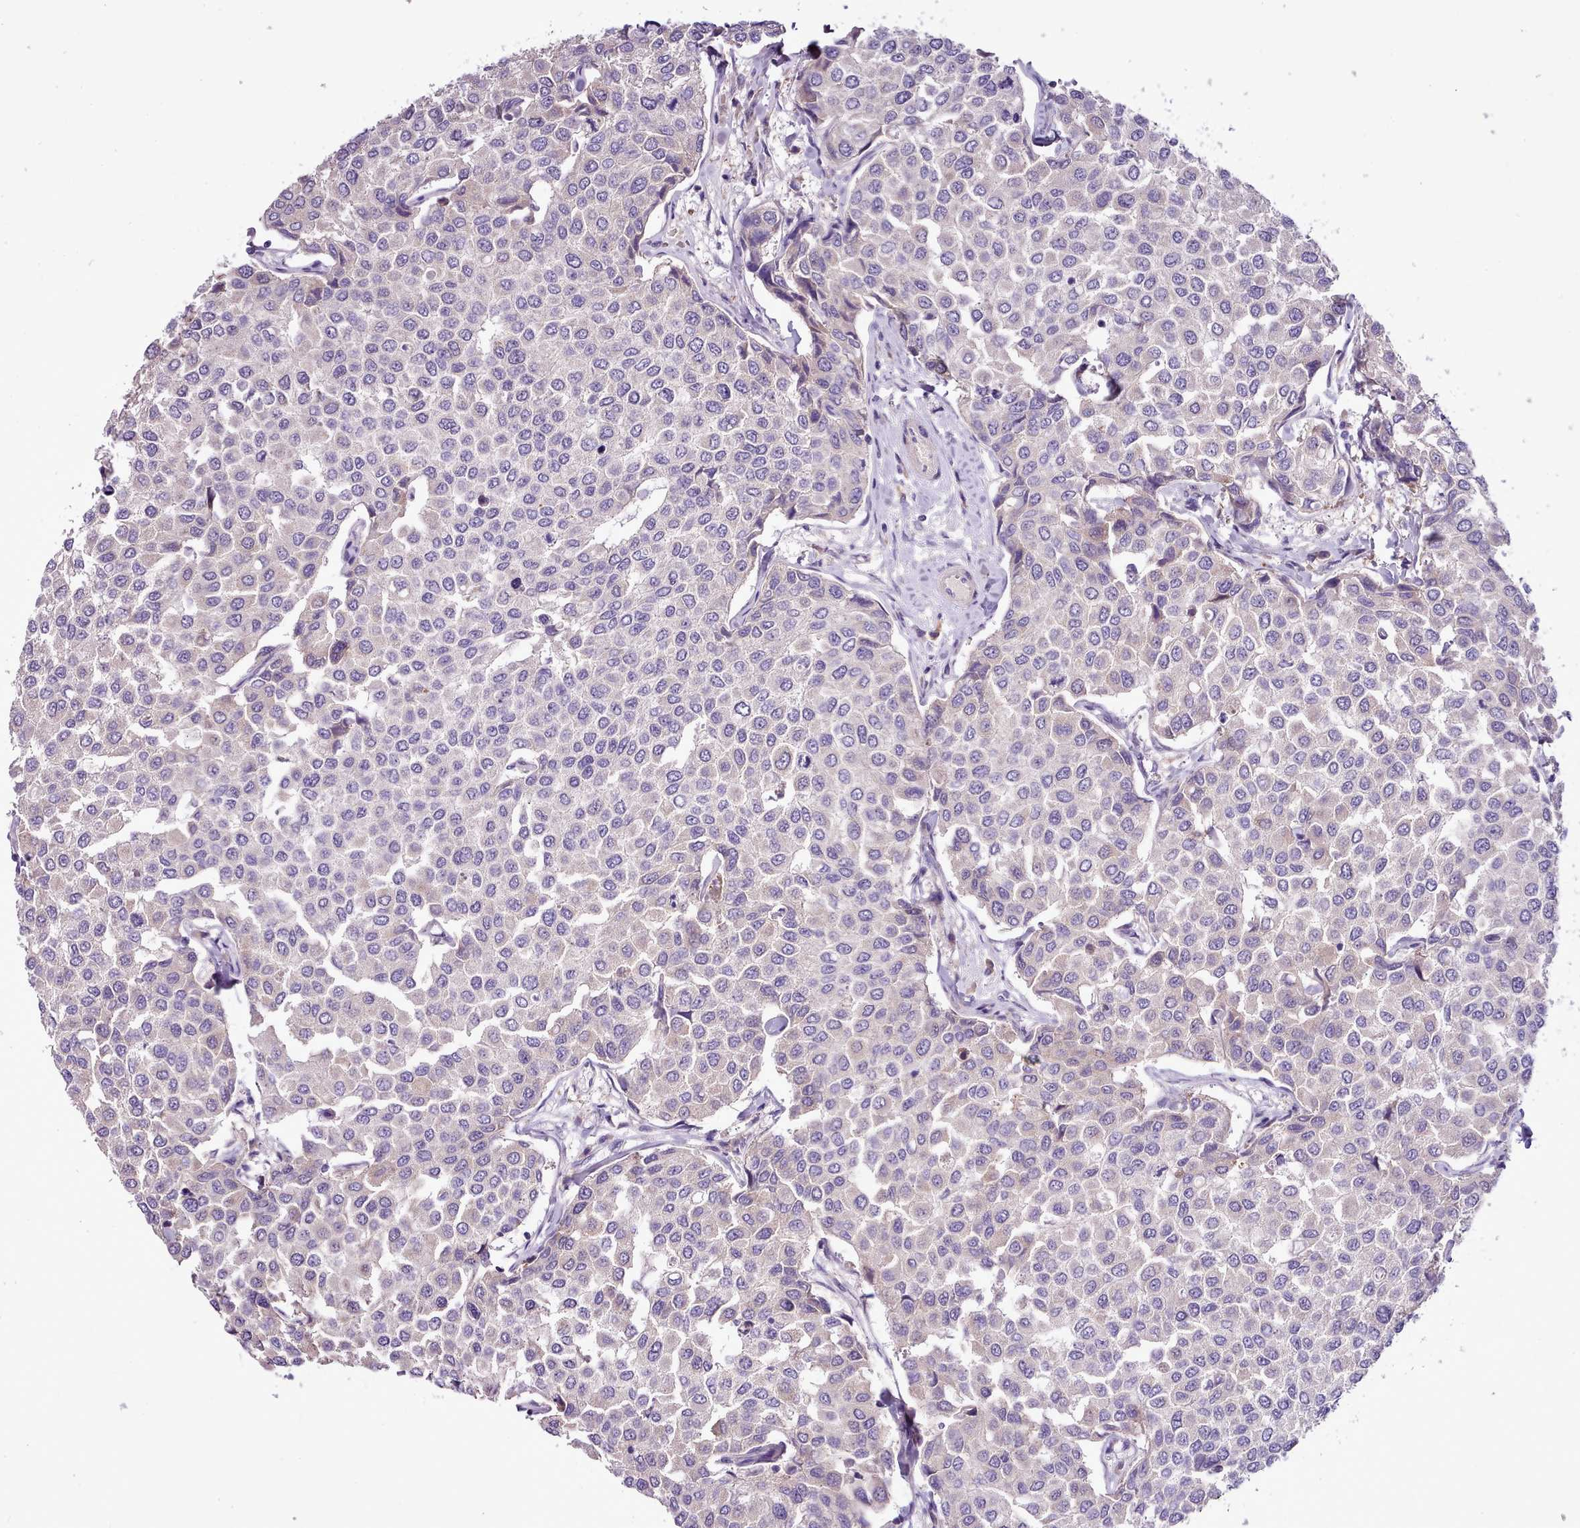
{"staining": {"intensity": "negative", "quantity": "none", "location": "none"}, "tissue": "breast cancer", "cell_type": "Tumor cells", "image_type": "cancer", "snomed": [{"axis": "morphology", "description": "Duct carcinoma"}, {"axis": "topography", "description": "Breast"}], "caption": "A histopathology image of human breast cancer is negative for staining in tumor cells.", "gene": "SETX", "patient": {"sex": "female", "age": 55}}